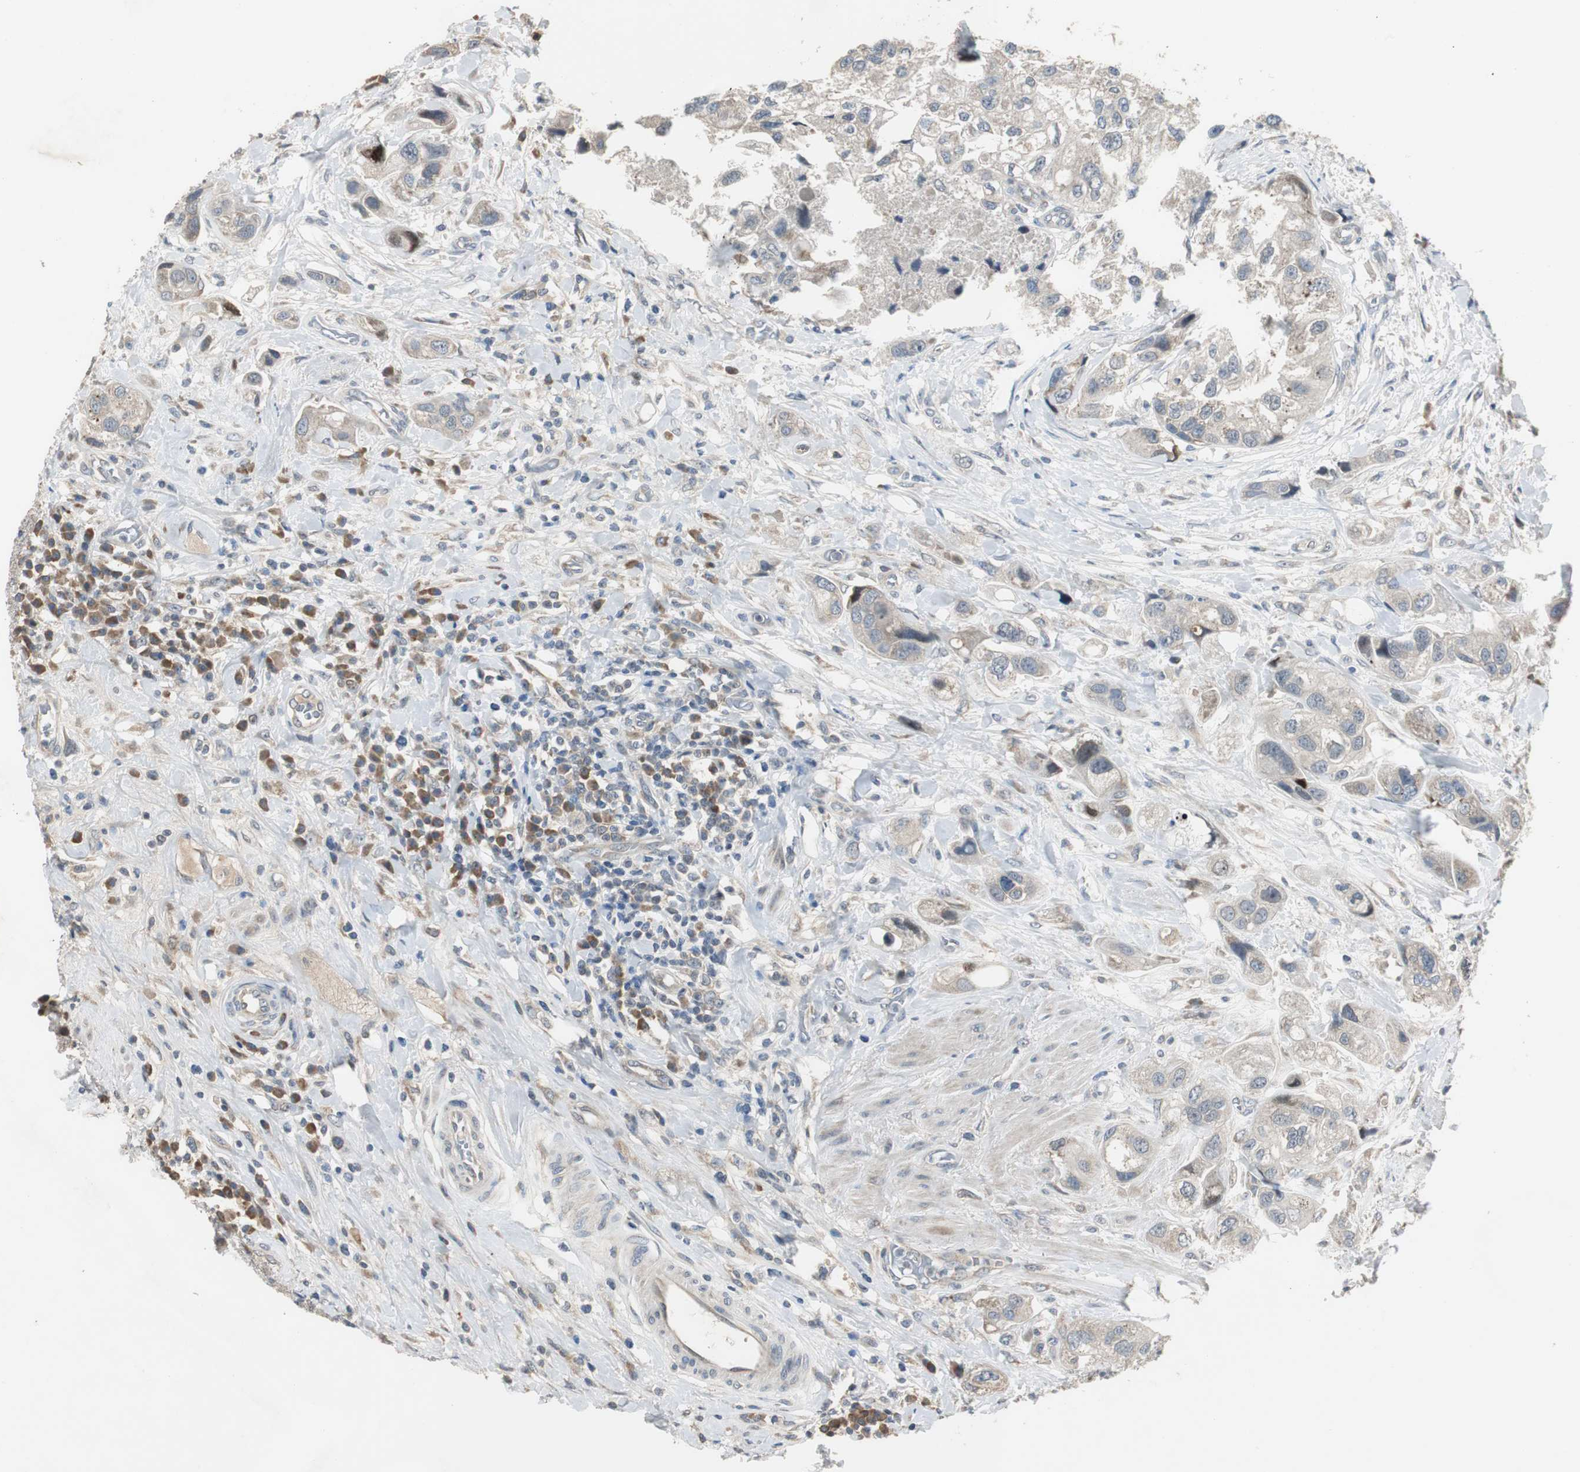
{"staining": {"intensity": "weak", "quantity": ">75%", "location": "cytoplasmic/membranous"}, "tissue": "urothelial cancer", "cell_type": "Tumor cells", "image_type": "cancer", "snomed": [{"axis": "morphology", "description": "Urothelial carcinoma, High grade"}, {"axis": "topography", "description": "Urinary bladder"}], "caption": "Tumor cells demonstrate low levels of weak cytoplasmic/membranous positivity in about >75% of cells in urothelial carcinoma (high-grade).", "gene": "MYT1", "patient": {"sex": "female", "age": 64}}